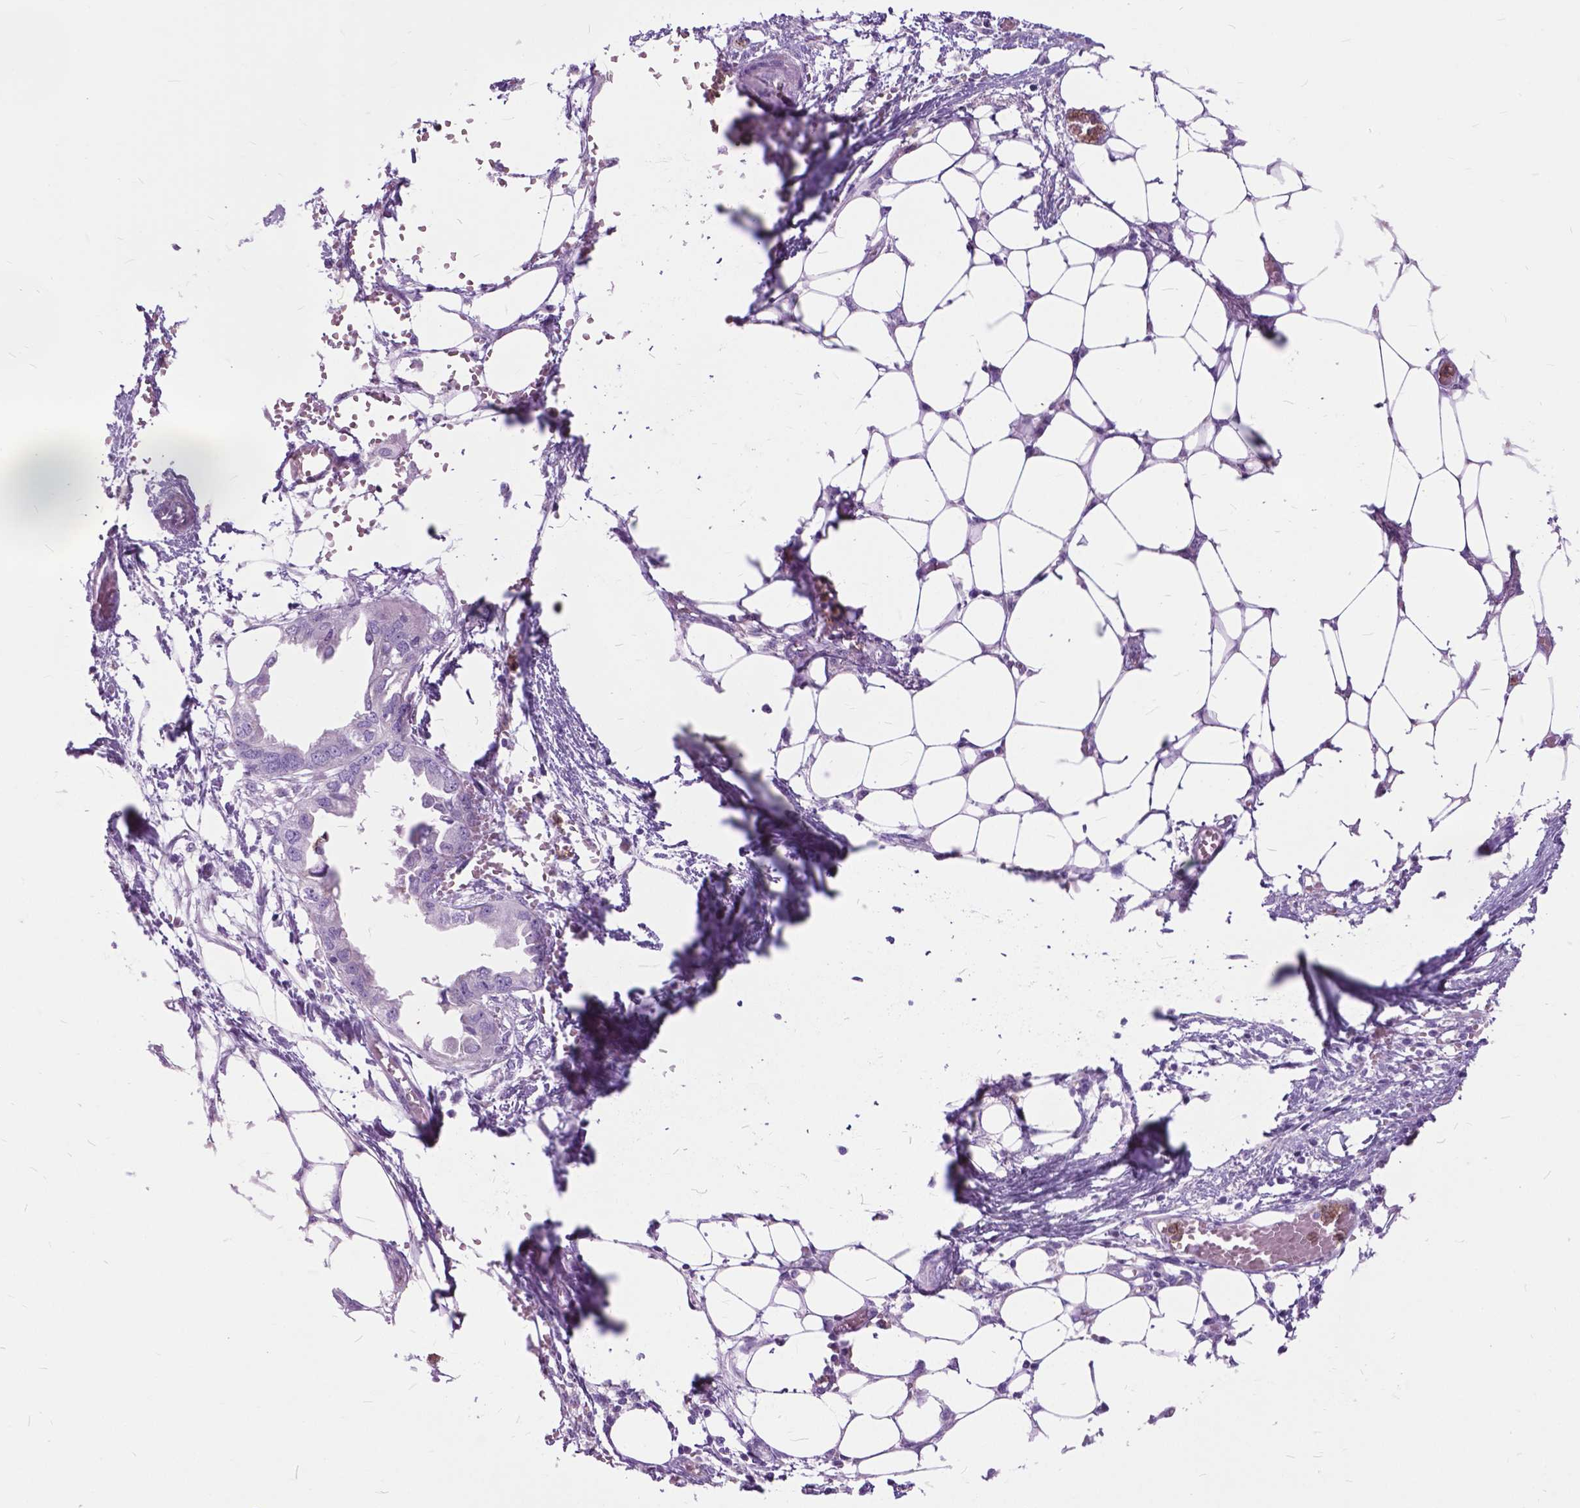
{"staining": {"intensity": "negative", "quantity": "none", "location": "none"}, "tissue": "endometrial cancer", "cell_type": "Tumor cells", "image_type": "cancer", "snomed": [{"axis": "morphology", "description": "Adenocarcinoma, NOS"}, {"axis": "morphology", "description": "Adenocarcinoma, metastatic, NOS"}, {"axis": "topography", "description": "Adipose tissue"}, {"axis": "topography", "description": "Endometrium"}], "caption": "Human endometrial cancer (adenocarcinoma) stained for a protein using immunohistochemistry shows no expression in tumor cells.", "gene": "PRR35", "patient": {"sex": "female", "age": 67}}